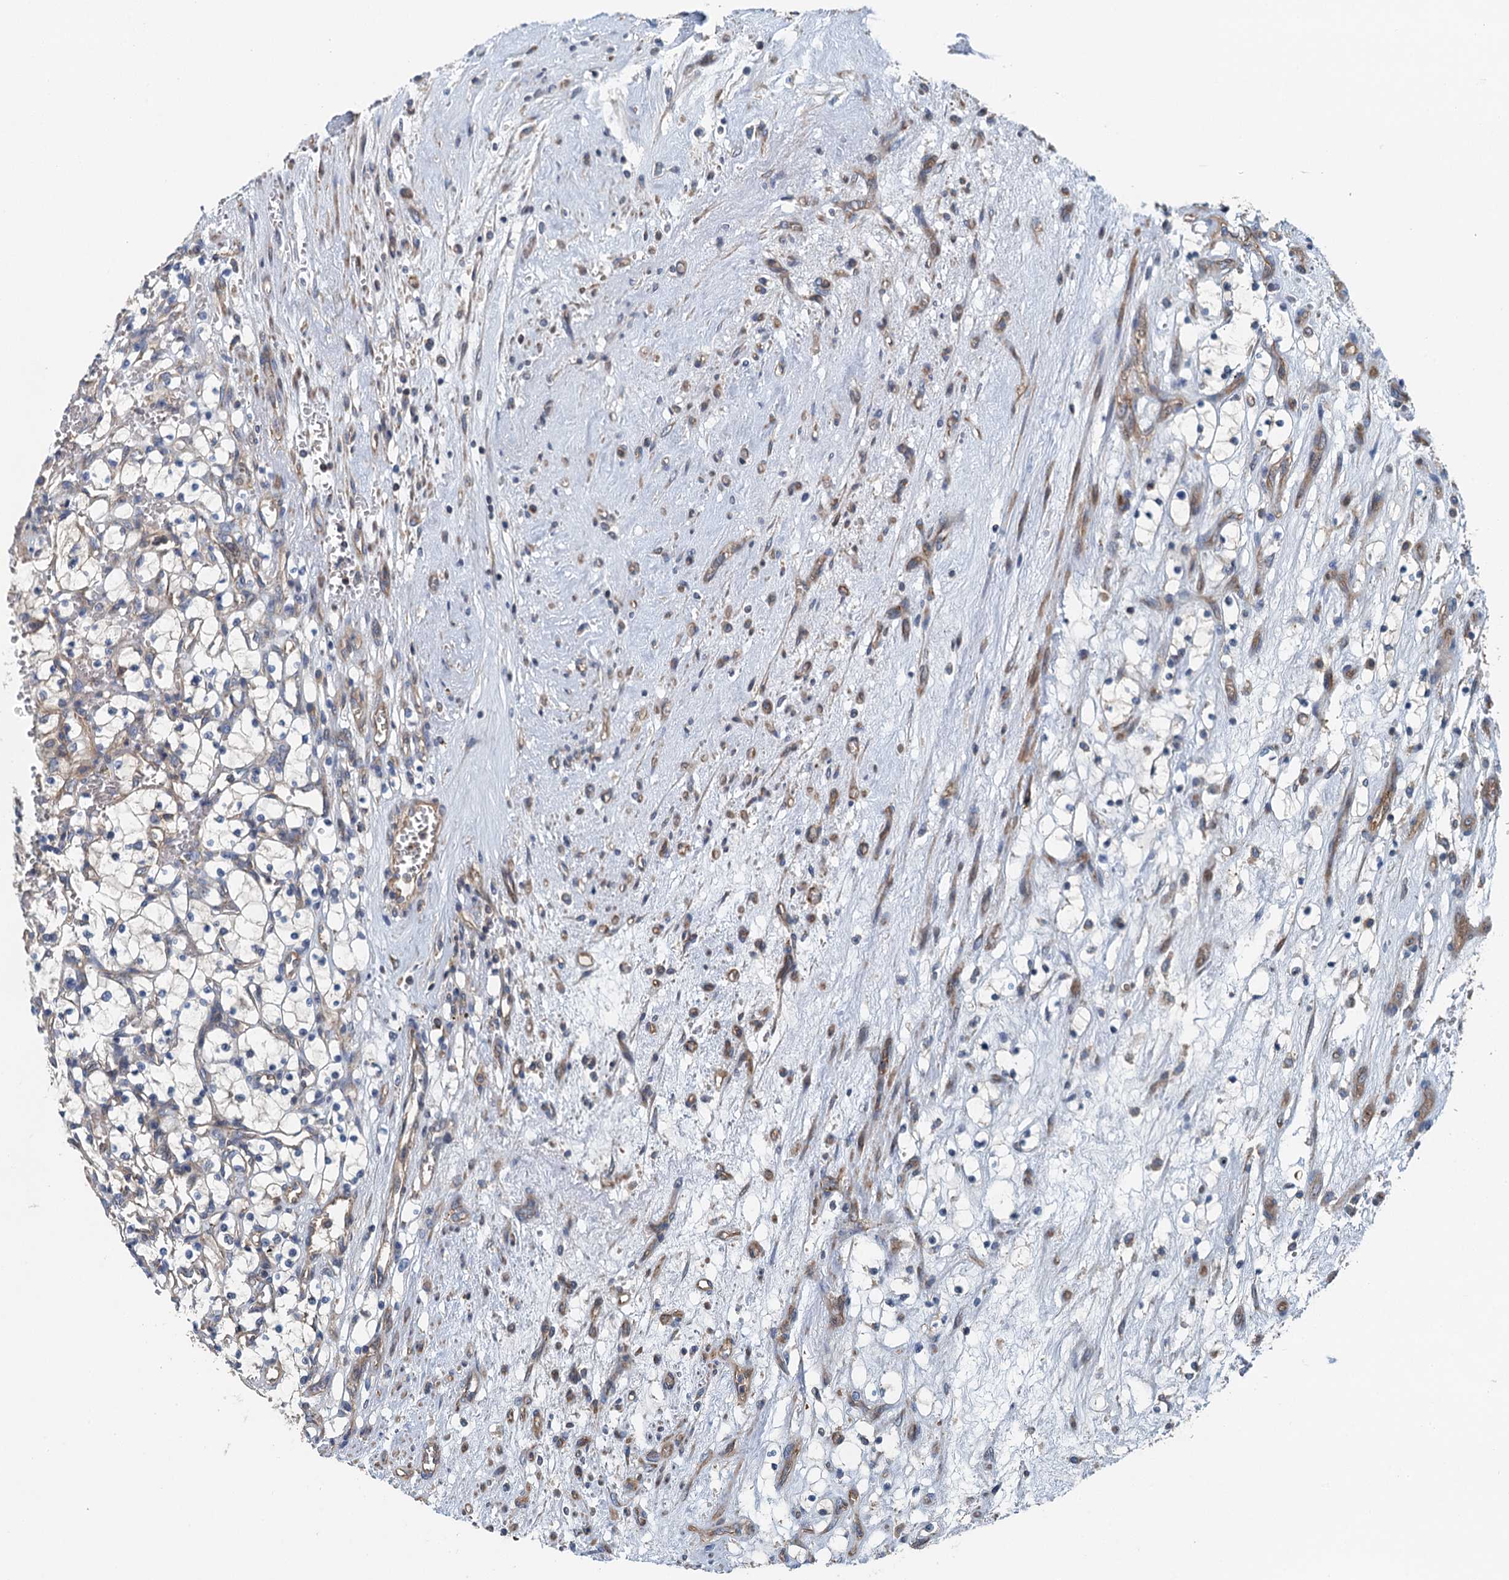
{"staining": {"intensity": "negative", "quantity": "none", "location": "none"}, "tissue": "renal cancer", "cell_type": "Tumor cells", "image_type": "cancer", "snomed": [{"axis": "morphology", "description": "Adenocarcinoma, NOS"}, {"axis": "topography", "description": "Kidney"}], "caption": "Protein analysis of renal cancer displays no significant expression in tumor cells.", "gene": "PPP1R14D", "patient": {"sex": "female", "age": 69}}